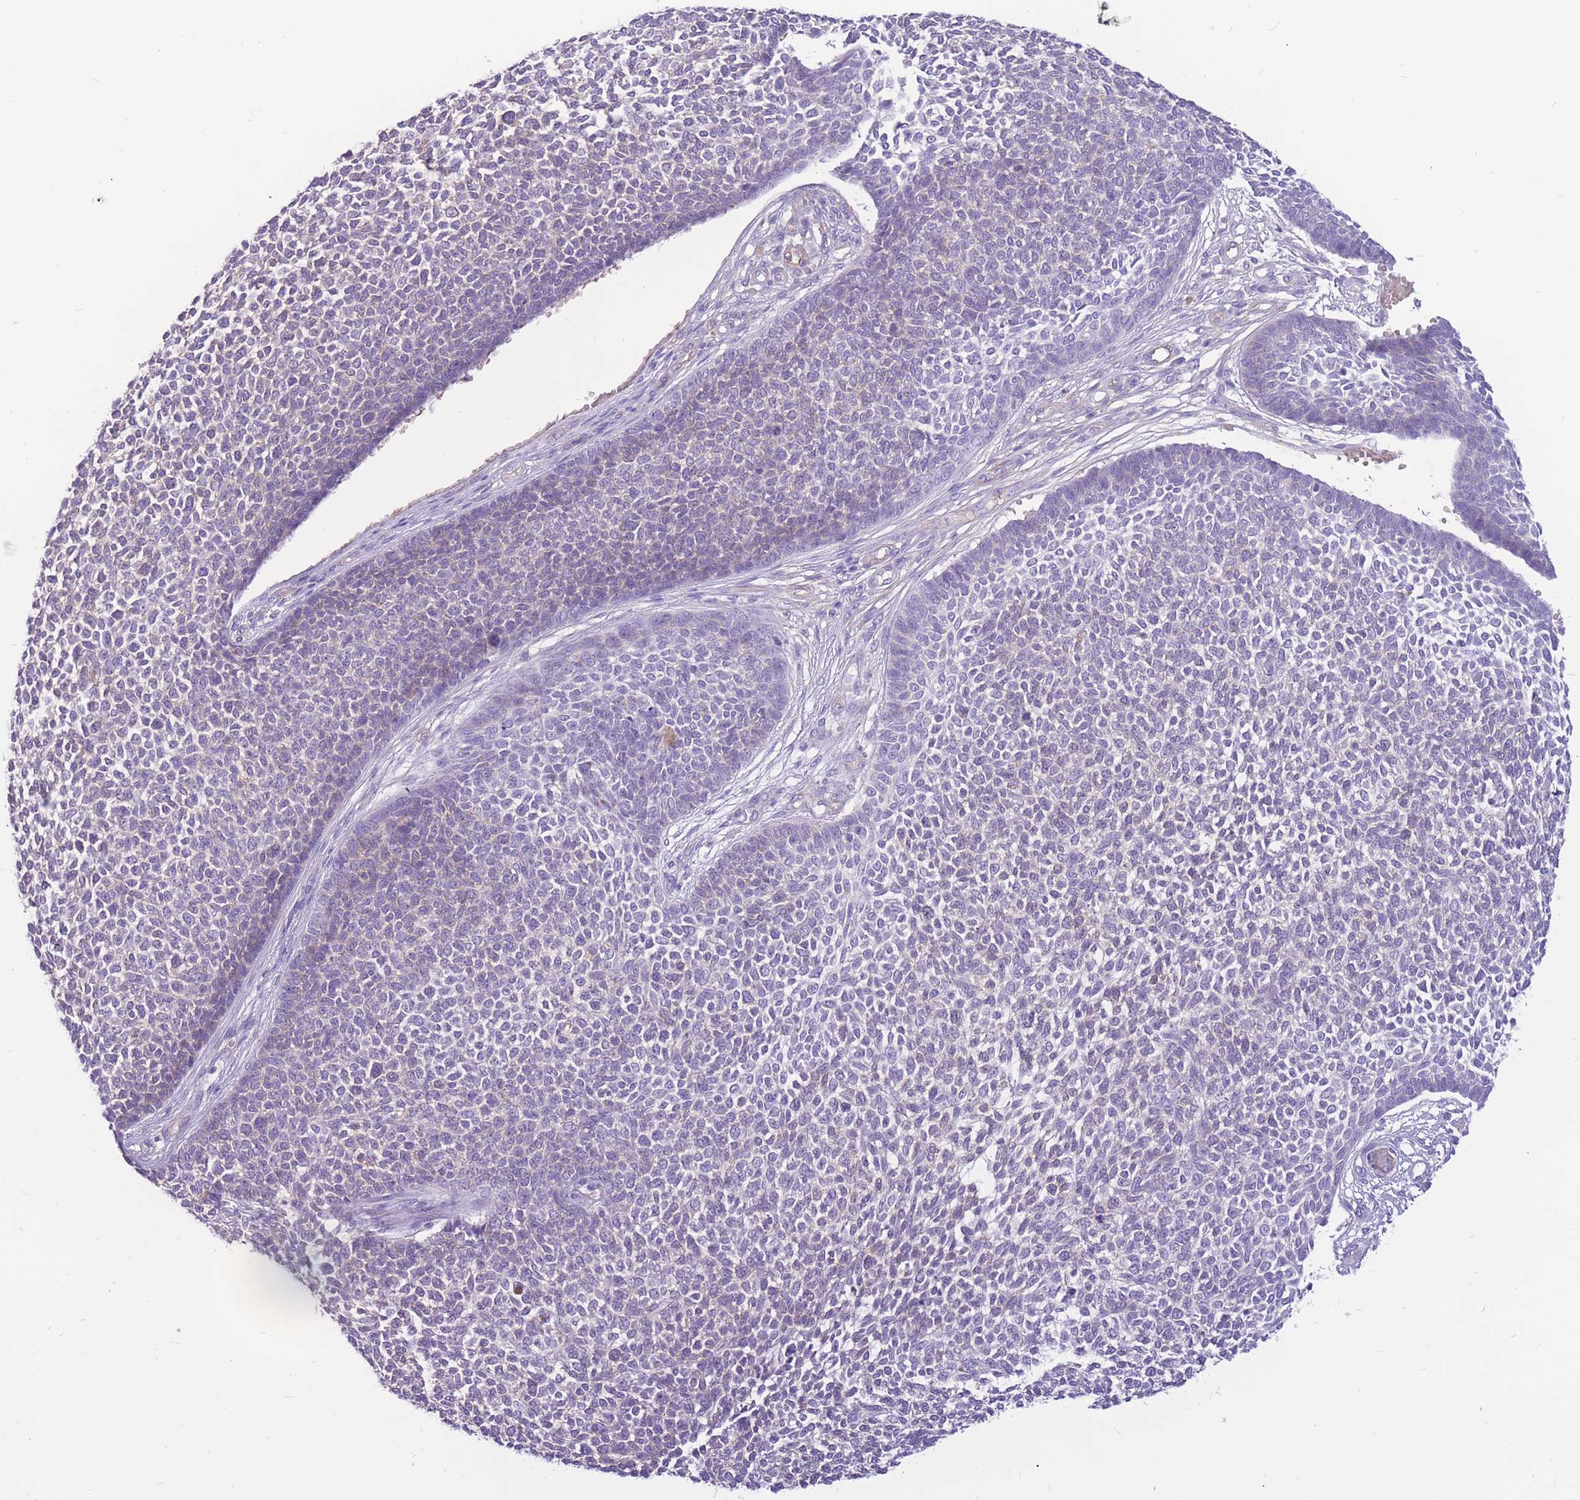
{"staining": {"intensity": "negative", "quantity": "none", "location": "none"}, "tissue": "skin cancer", "cell_type": "Tumor cells", "image_type": "cancer", "snomed": [{"axis": "morphology", "description": "Basal cell carcinoma"}, {"axis": "topography", "description": "Skin"}], "caption": "Tumor cells are negative for brown protein staining in basal cell carcinoma (skin).", "gene": "ADD2", "patient": {"sex": "female", "age": 84}}